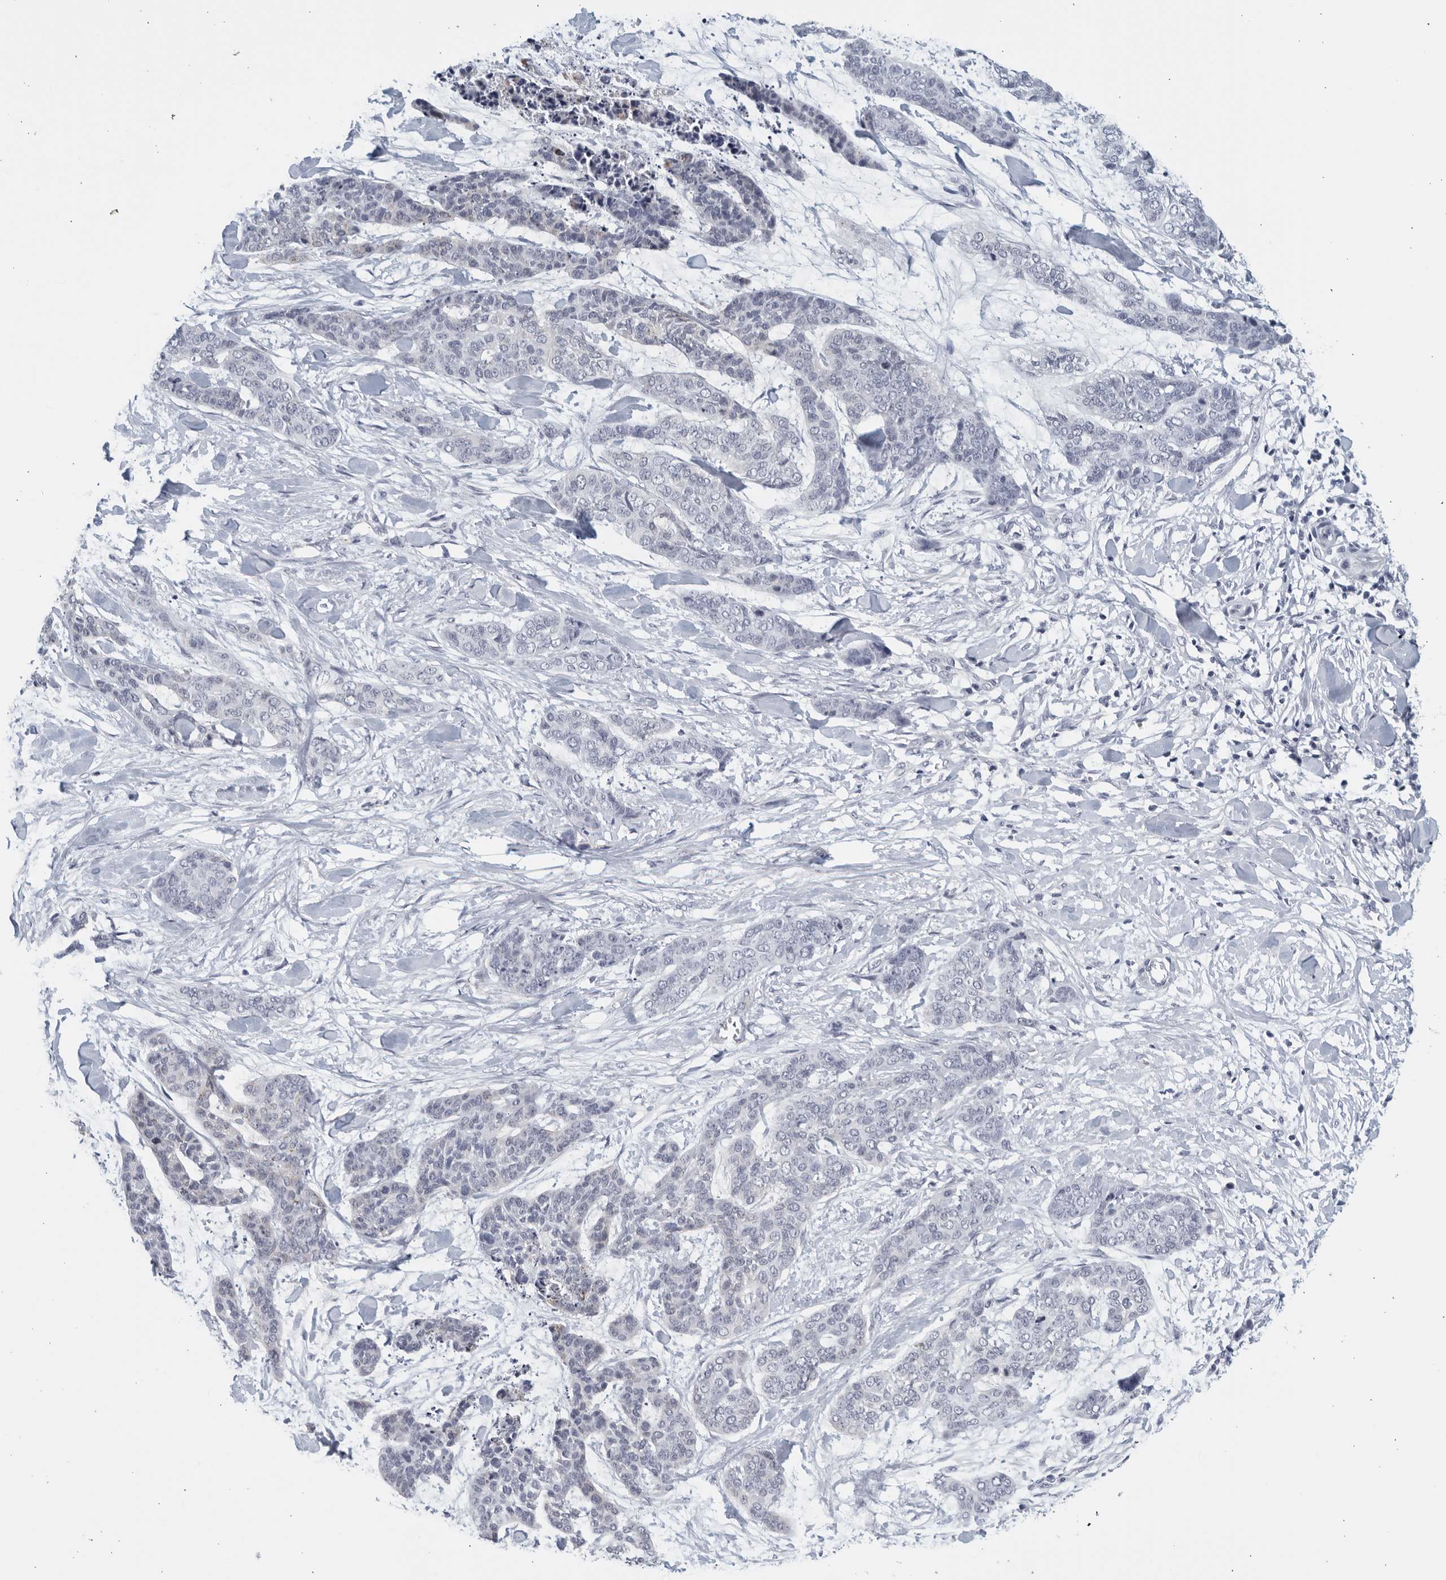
{"staining": {"intensity": "negative", "quantity": "none", "location": "none"}, "tissue": "skin cancer", "cell_type": "Tumor cells", "image_type": "cancer", "snomed": [{"axis": "morphology", "description": "Basal cell carcinoma"}, {"axis": "topography", "description": "Skin"}], "caption": "Basal cell carcinoma (skin) stained for a protein using IHC demonstrates no positivity tumor cells.", "gene": "MATN1", "patient": {"sex": "female", "age": 64}}